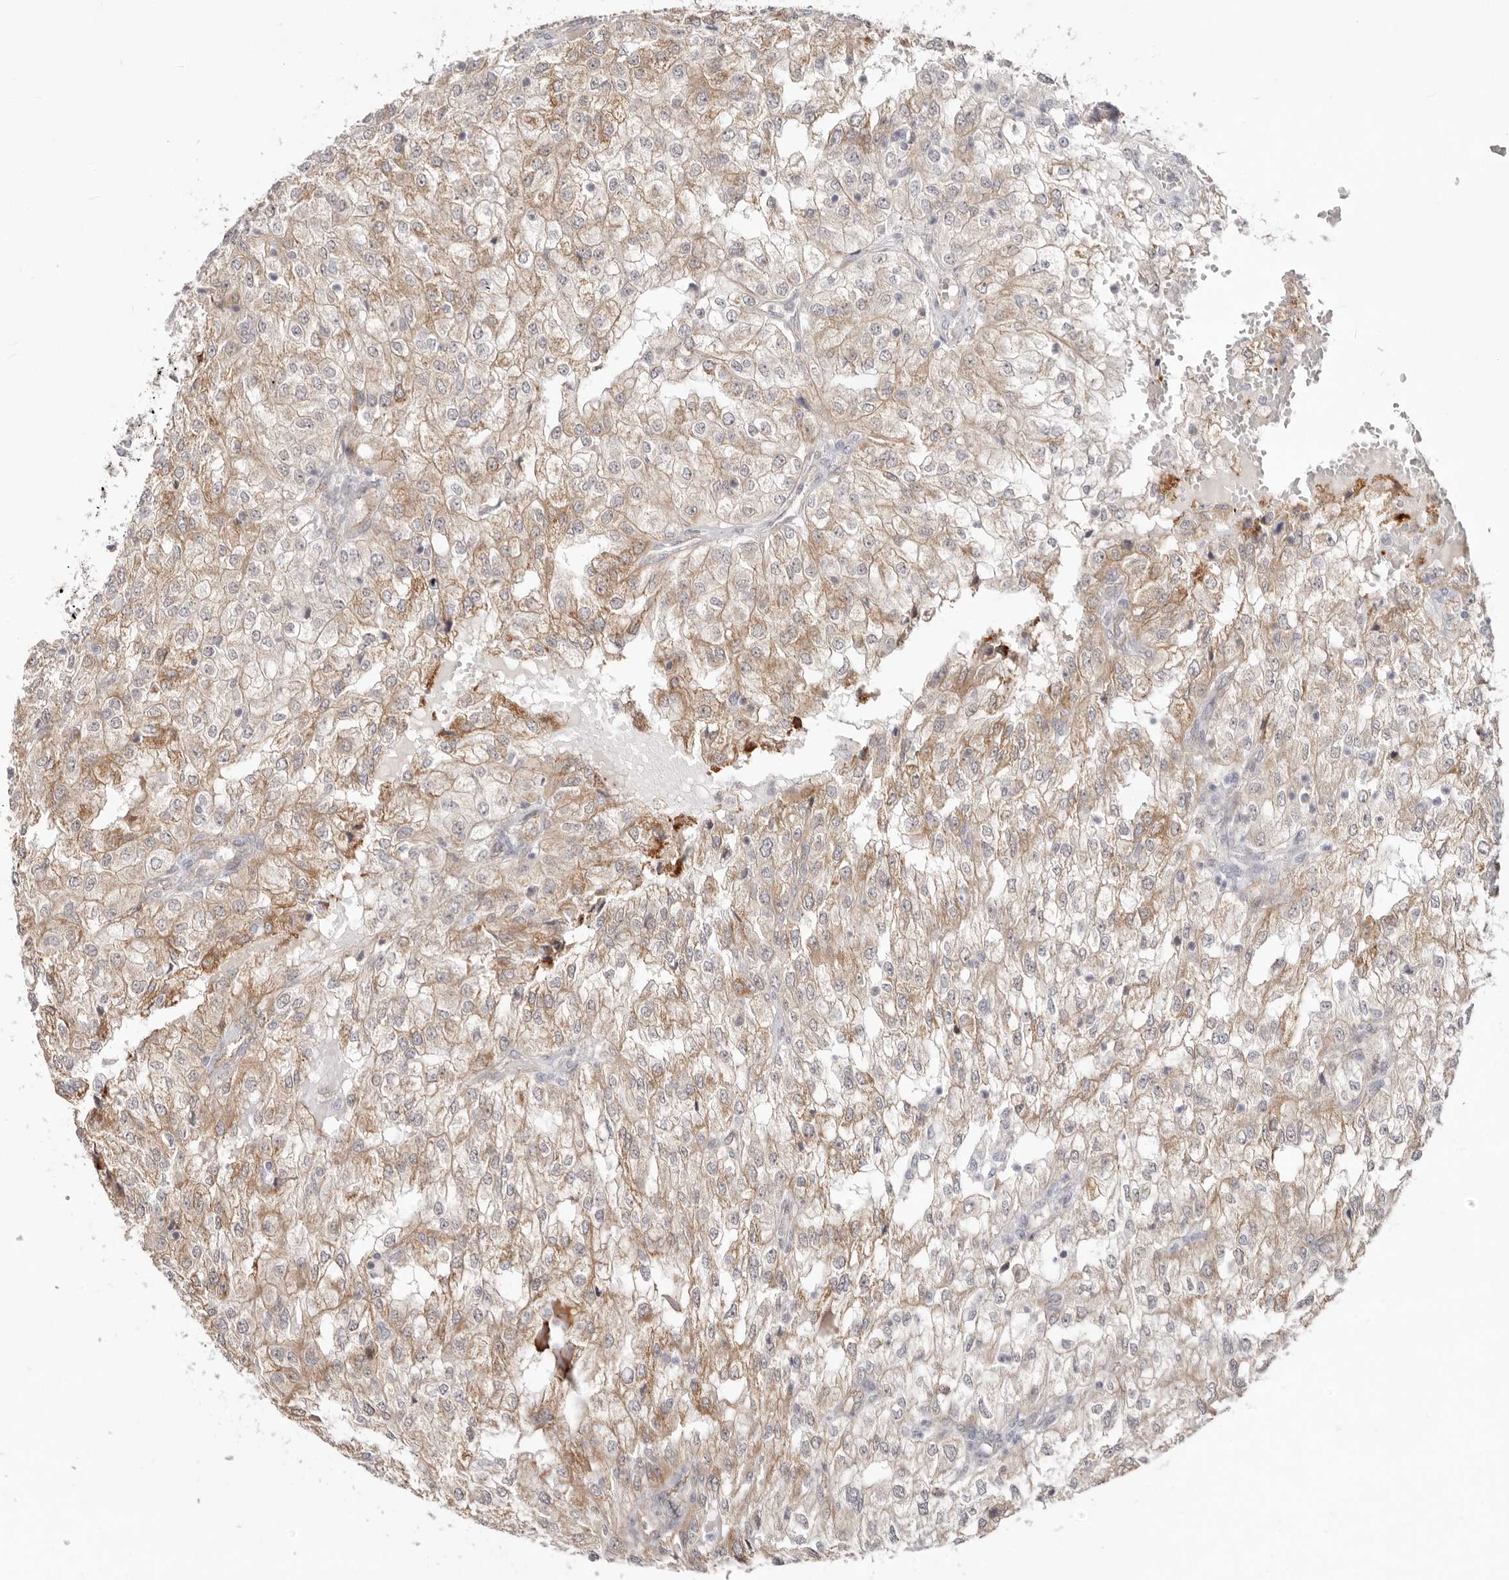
{"staining": {"intensity": "weak", "quantity": ">75%", "location": "cytoplasmic/membranous"}, "tissue": "renal cancer", "cell_type": "Tumor cells", "image_type": "cancer", "snomed": [{"axis": "morphology", "description": "Adenocarcinoma, NOS"}, {"axis": "topography", "description": "Kidney"}], "caption": "Renal adenocarcinoma stained for a protein reveals weak cytoplasmic/membranous positivity in tumor cells.", "gene": "SZT2", "patient": {"sex": "female", "age": 54}}